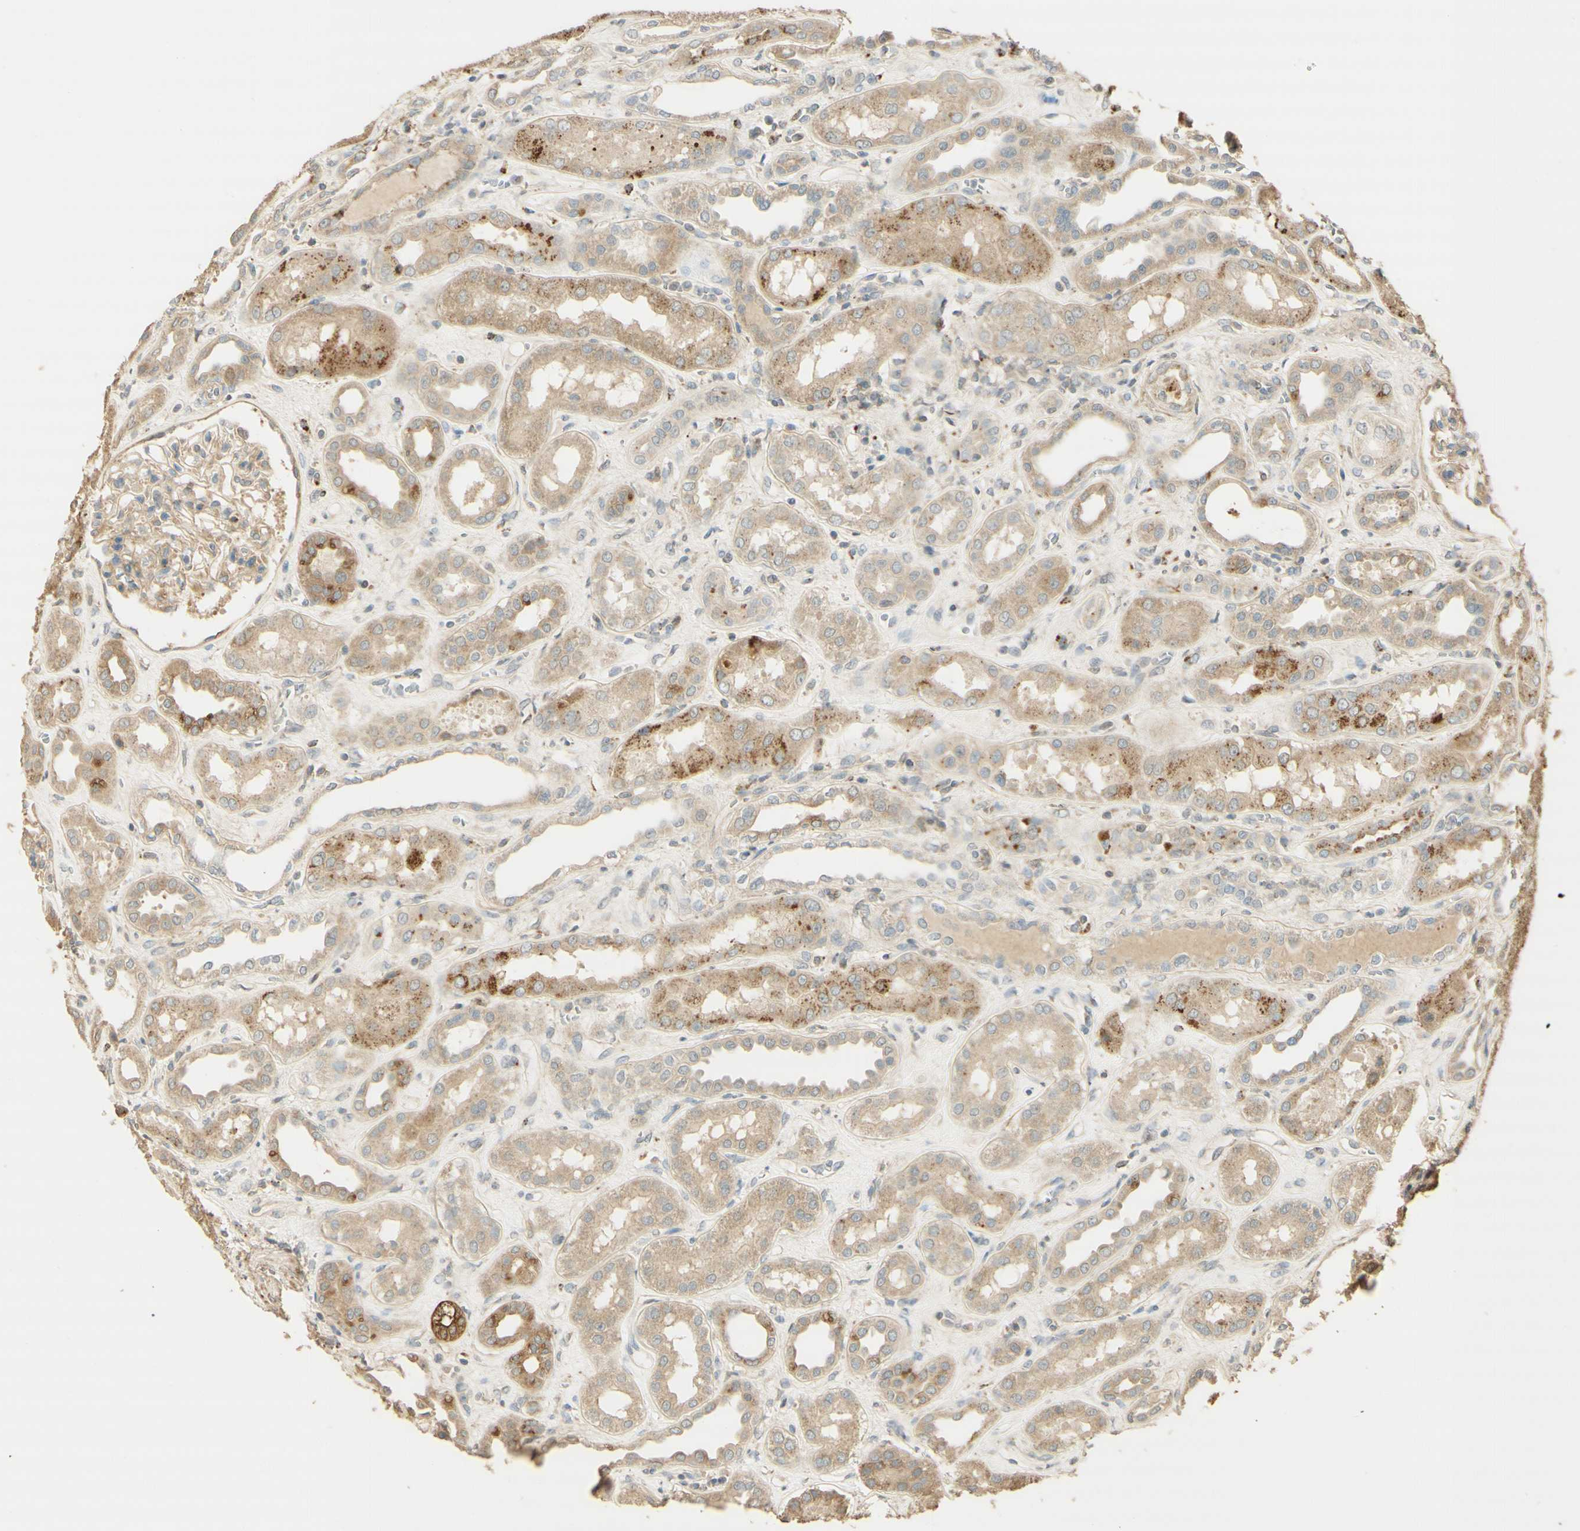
{"staining": {"intensity": "weak", "quantity": "25%-75%", "location": "cytoplasmic/membranous"}, "tissue": "kidney", "cell_type": "Cells in glomeruli", "image_type": "normal", "snomed": [{"axis": "morphology", "description": "Normal tissue, NOS"}, {"axis": "topography", "description": "Kidney"}], "caption": "A high-resolution image shows immunohistochemistry (IHC) staining of normal kidney, which demonstrates weak cytoplasmic/membranous positivity in about 25%-75% of cells in glomeruli.", "gene": "AGER", "patient": {"sex": "male", "age": 59}}